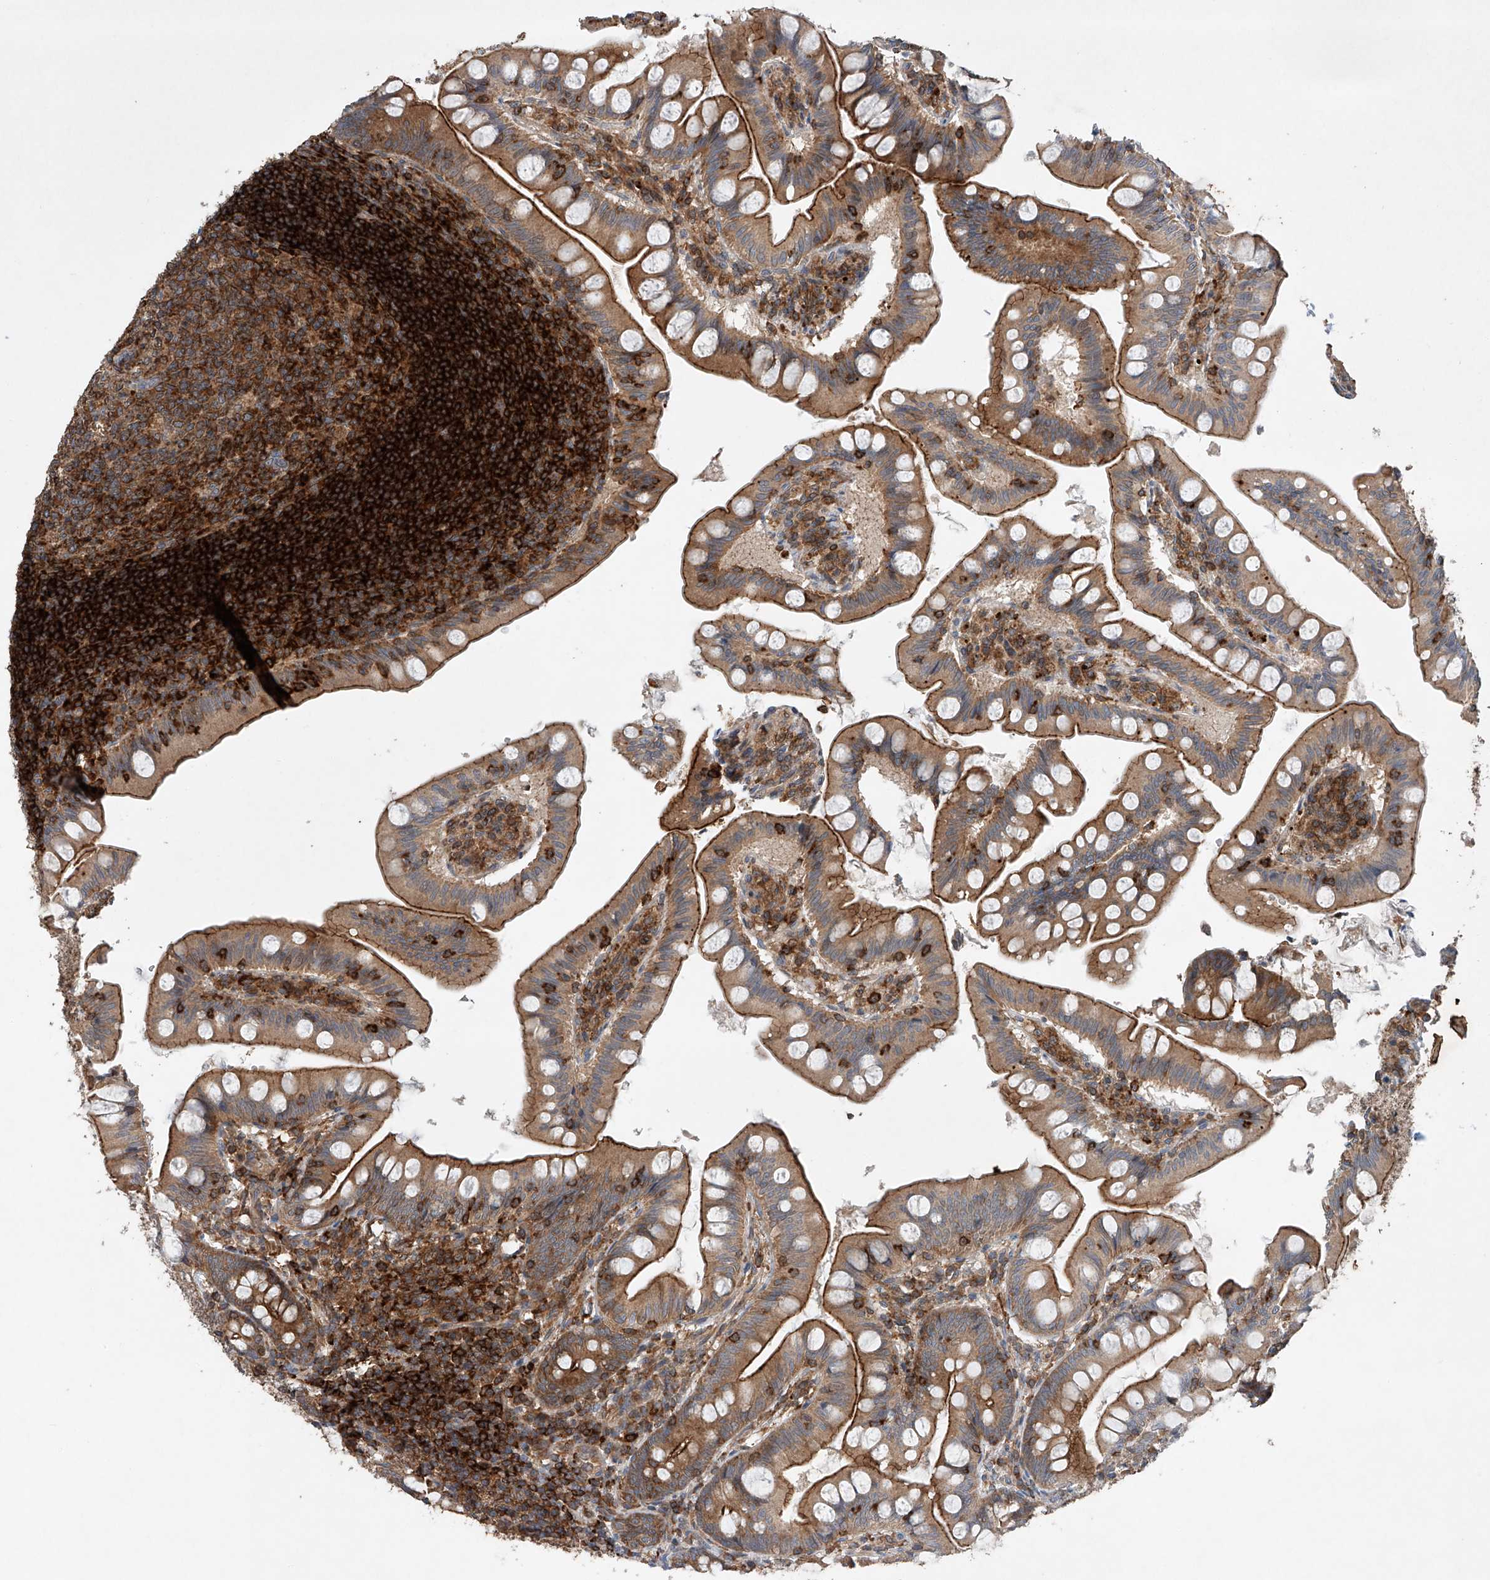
{"staining": {"intensity": "strong", "quantity": ">75%", "location": "cytoplasmic/membranous"}, "tissue": "small intestine", "cell_type": "Glandular cells", "image_type": "normal", "snomed": [{"axis": "morphology", "description": "Normal tissue, NOS"}, {"axis": "topography", "description": "Small intestine"}], "caption": "IHC image of benign small intestine: small intestine stained using IHC reveals high levels of strong protein expression localized specifically in the cytoplasmic/membranous of glandular cells, appearing as a cytoplasmic/membranous brown color.", "gene": "CEP85L", "patient": {"sex": "male", "age": 7}}